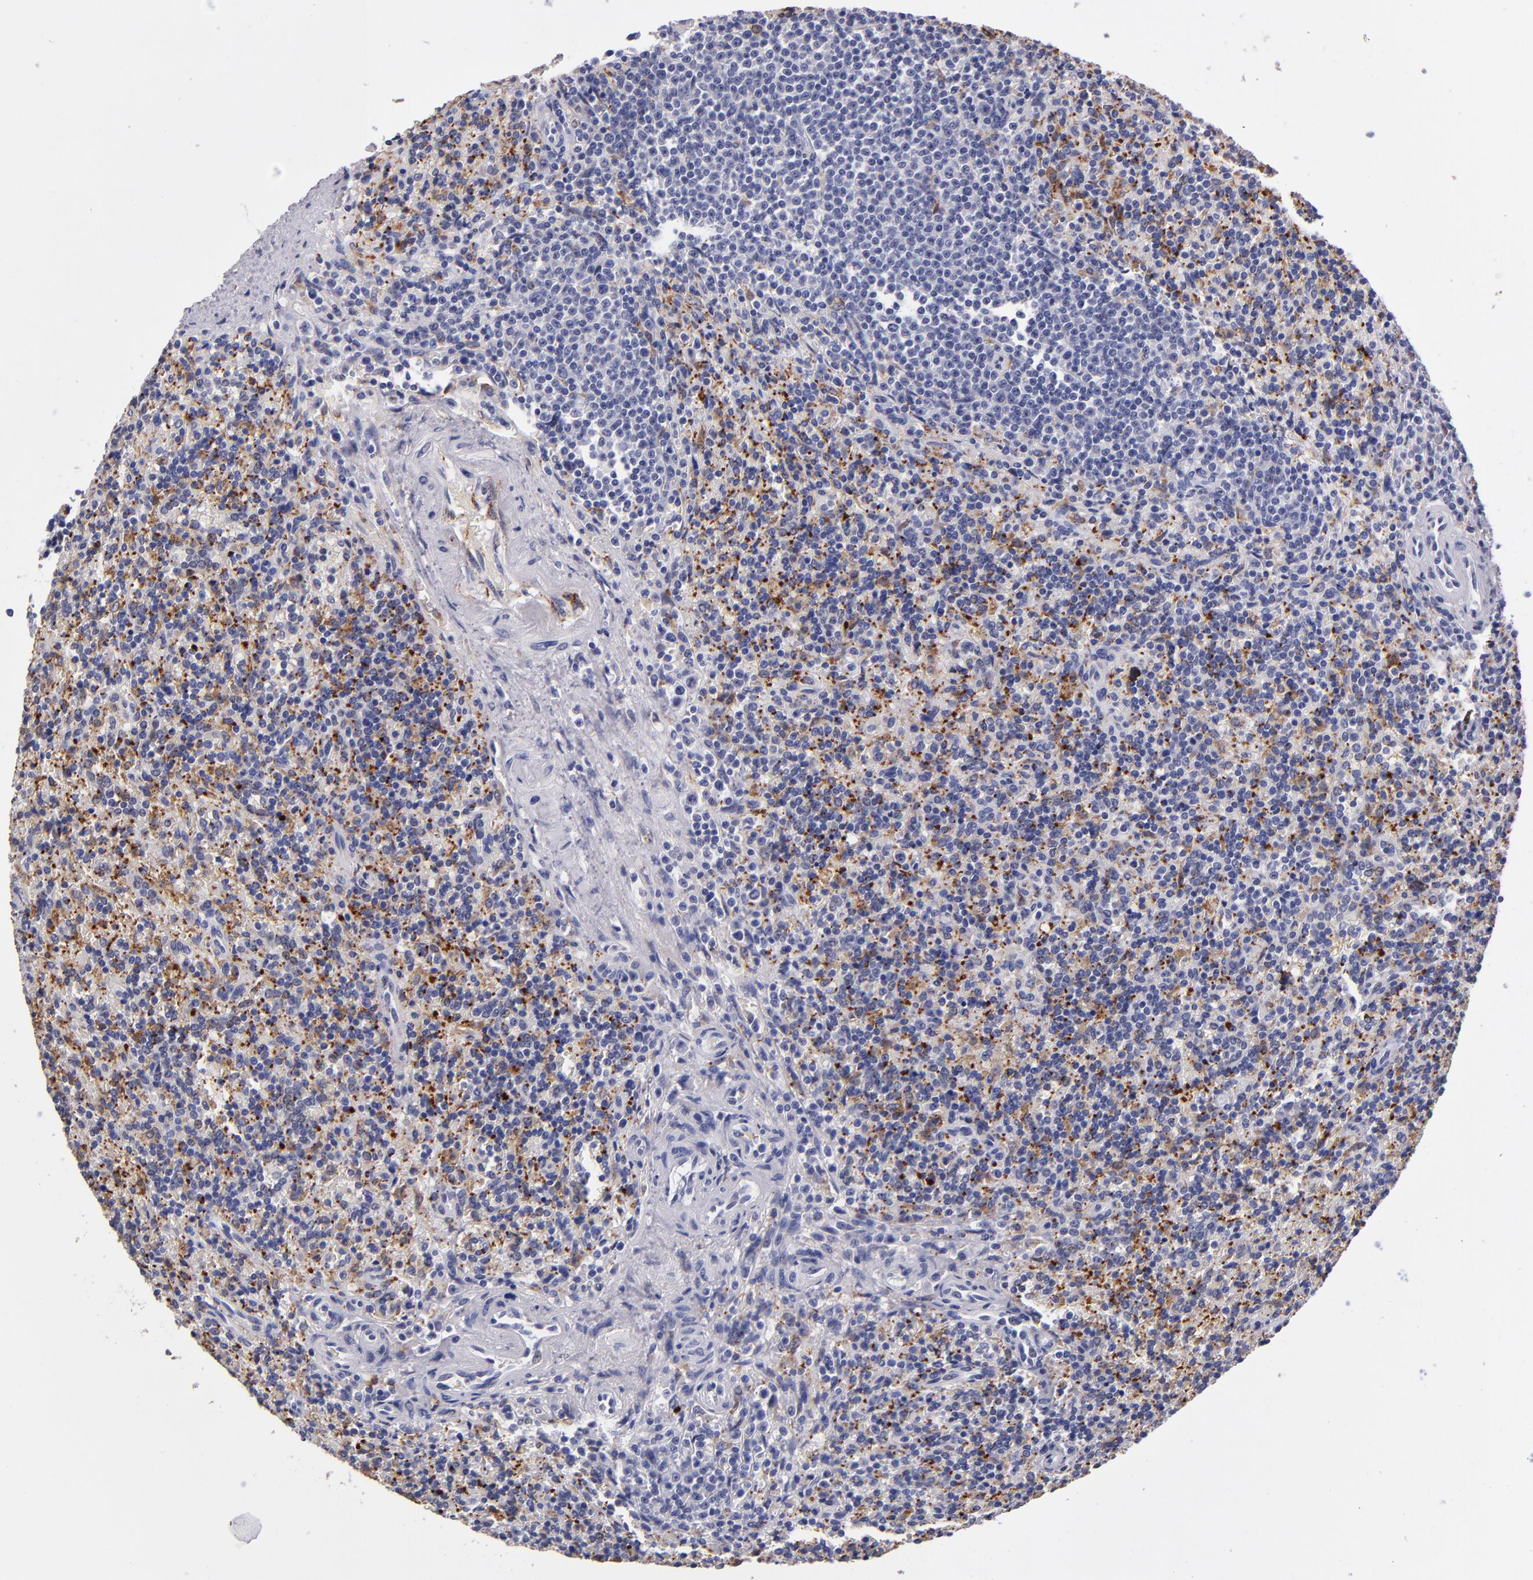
{"staining": {"intensity": "negative", "quantity": "none", "location": "none"}, "tissue": "lymphoma", "cell_type": "Tumor cells", "image_type": "cancer", "snomed": [{"axis": "morphology", "description": "Malignant lymphoma, non-Hodgkin's type, Low grade"}, {"axis": "topography", "description": "Spleen"}], "caption": "Immunohistochemistry of human low-grade malignant lymphoma, non-Hodgkin's type displays no positivity in tumor cells.", "gene": "SELP", "patient": {"sex": "male", "age": 67}}